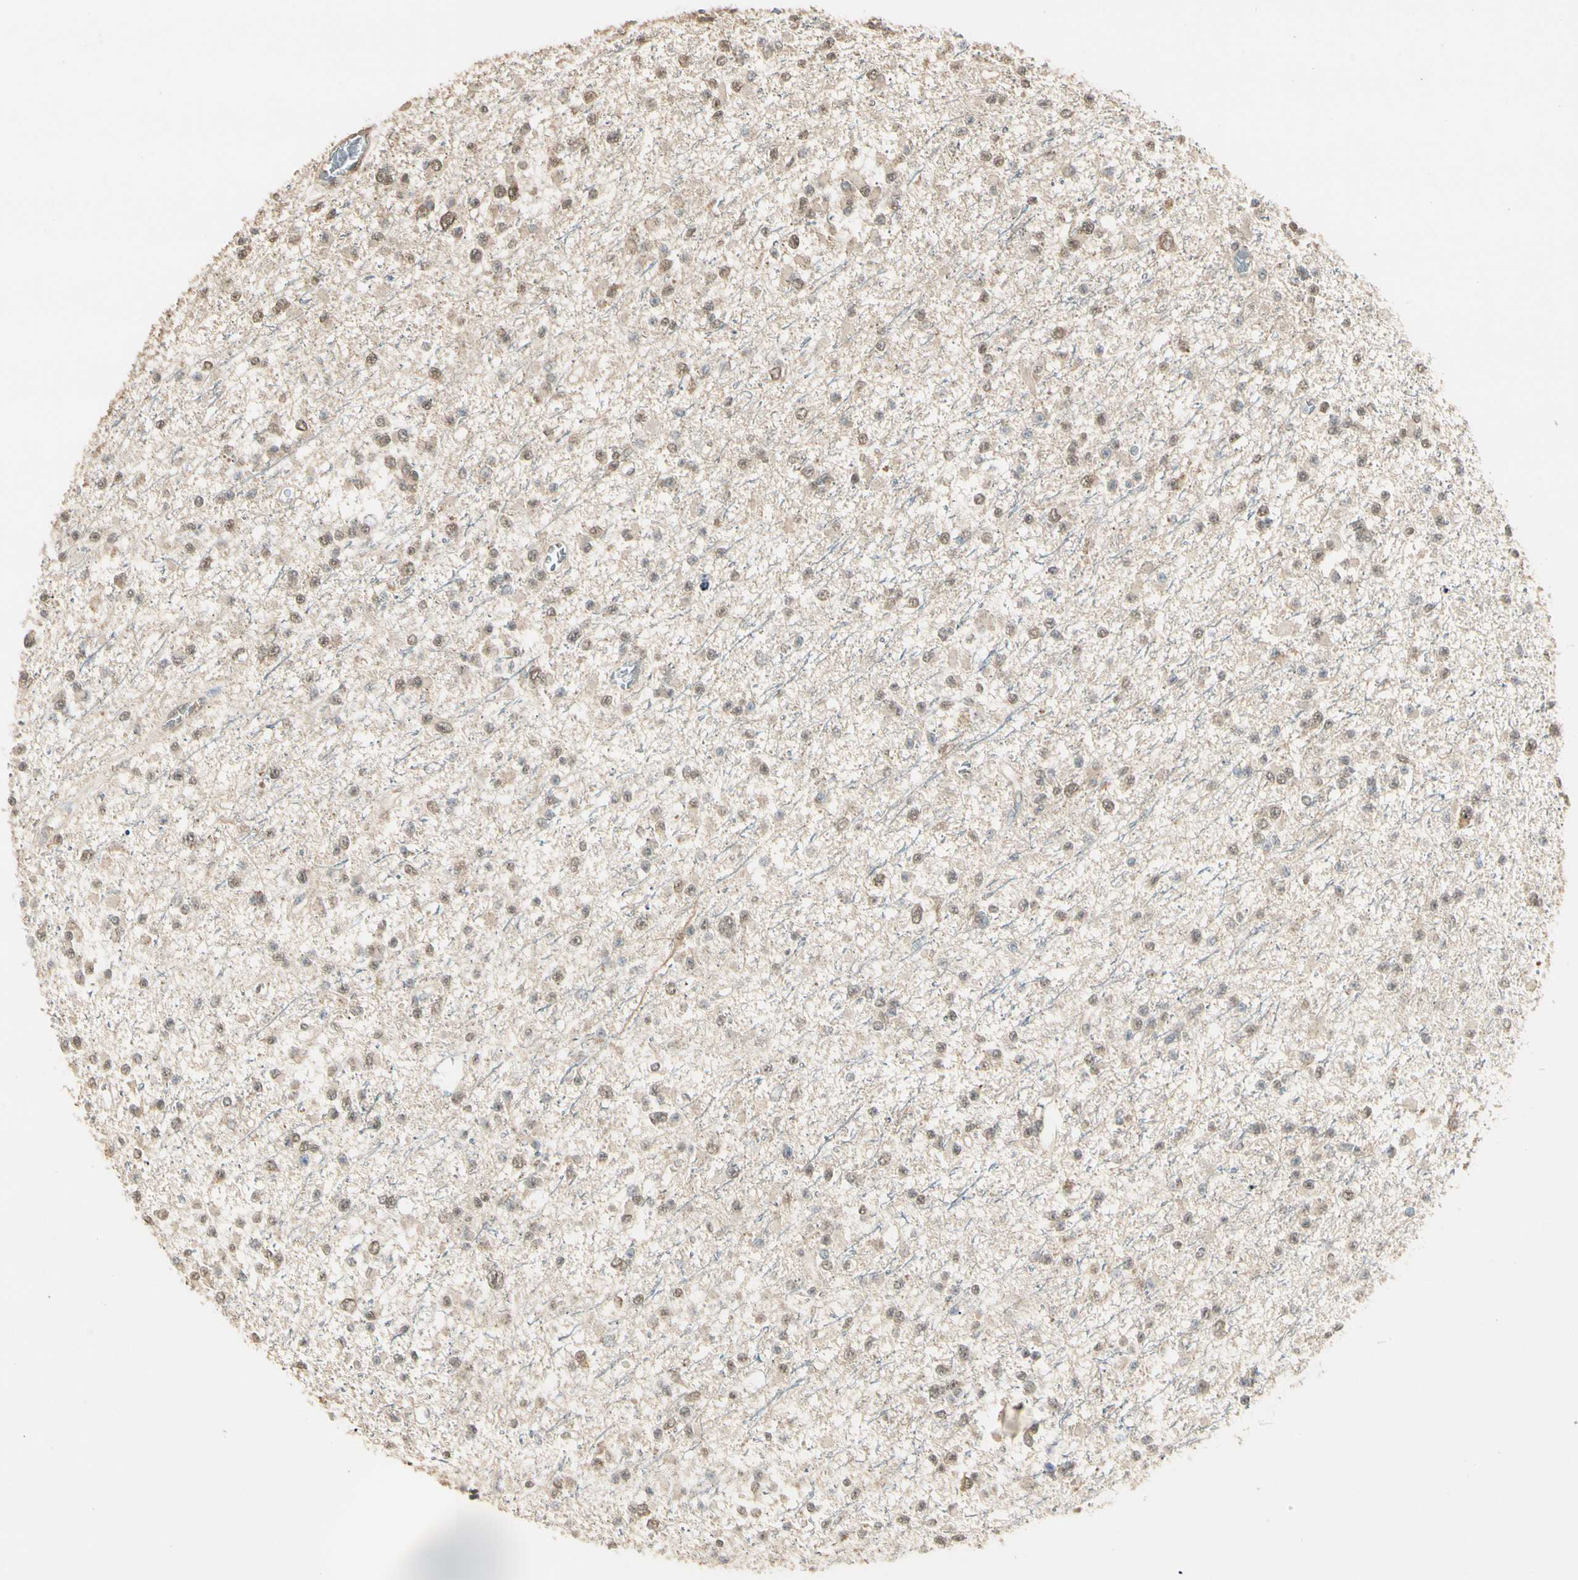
{"staining": {"intensity": "weak", "quantity": "25%-75%", "location": "nuclear"}, "tissue": "glioma", "cell_type": "Tumor cells", "image_type": "cancer", "snomed": [{"axis": "morphology", "description": "Glioma, malignant, Low grade"}, {"axis": "topography", "description": "Brain"}], "caption": "Immunohistochemistry (IHC) micrograph of neoplastic tissue: malignant glioma (low-grade) stained using immunohistochemistry demonstrates low levels of weak protein expression localized specifically in the nuclear of tumor cells, appearing as a nuclear brown color.", "gene": "SGCA", "patient": {"sex": "female", "age": 22}}